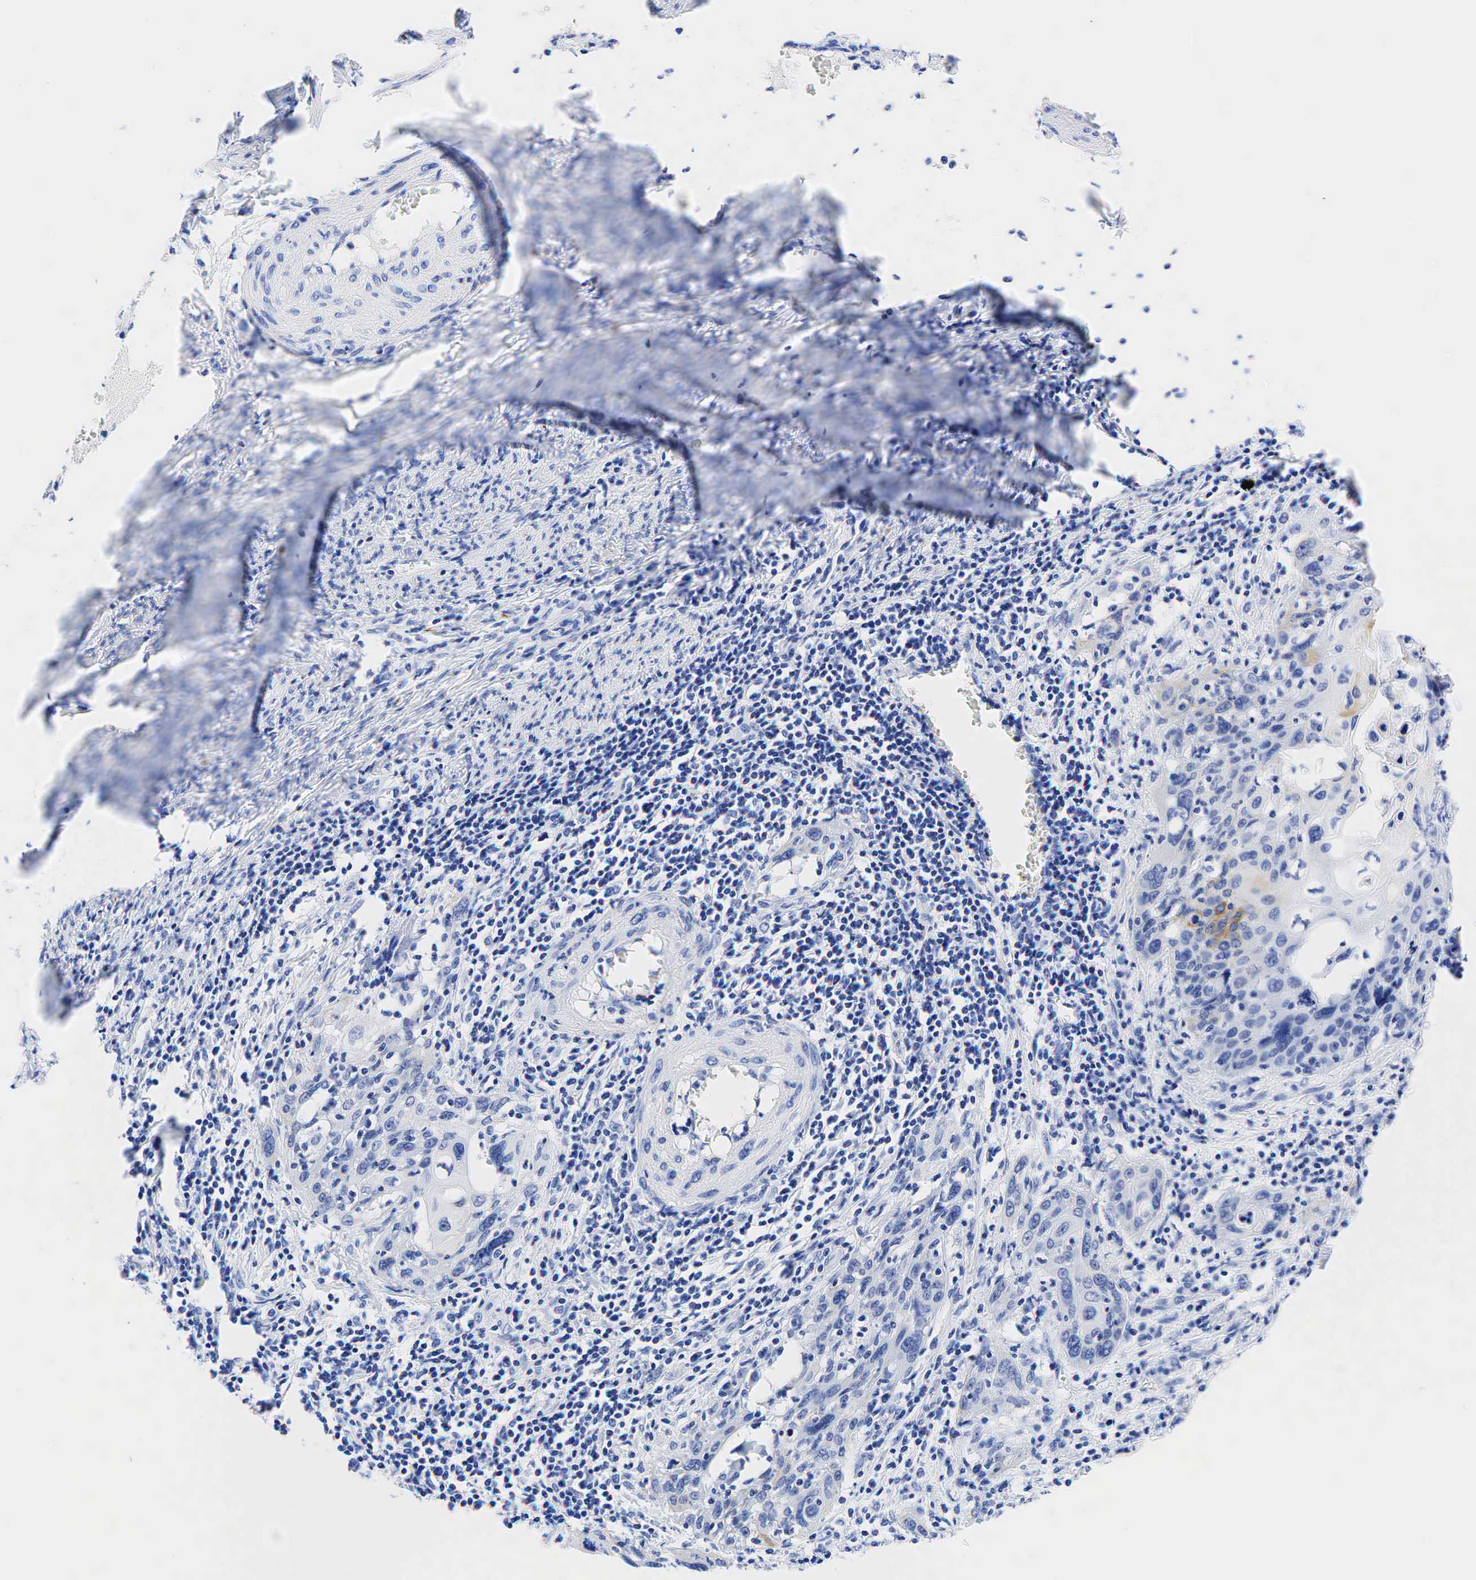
{"staining": {"intensity": "negative", "quantity": "none", "location": "none"}, "tissue": "cervical cancer", "cell_type": "Tumor cells", "image_type": "cancer", "snomed": [{"axis": "morphology", "description": "Squamous cell carcinoma, NOS"}, {"axis": "topography", "description": "Cervix"}], "caption": "Immunohistochemical staining of human squamous cell carcinoma (cervical) displays no significant expression in tumor cells. Brightfield microscopy of immunohistochemistry stained with DAB (brown) and hematoxylin (blue), captured at high magnification.", "gene": "KRT18", "patient": {"sex": "female", "age": 54}}